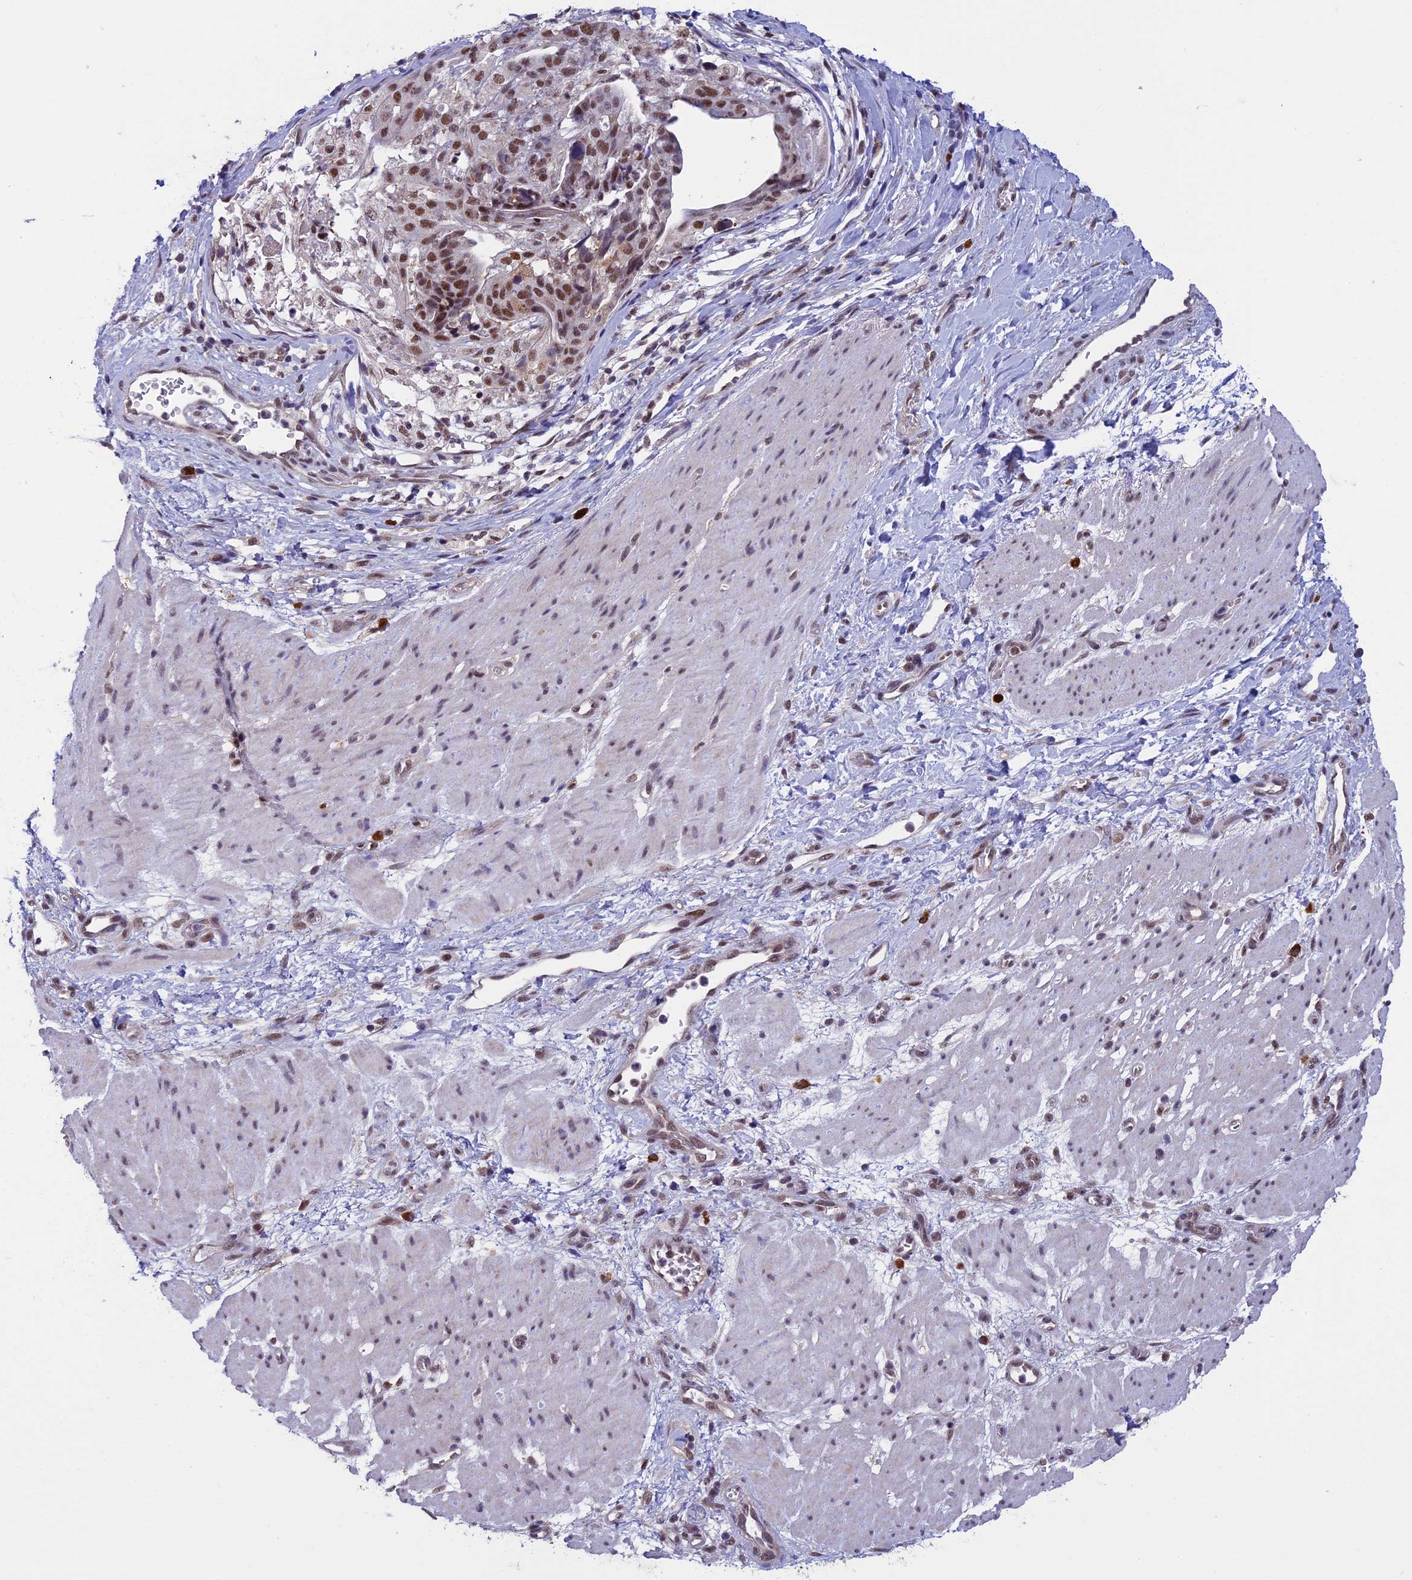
{"staining": {"intensity": "moderate", "quantity": ">75%", "location": "nuclear"}, "tissue": "stomach cancer", "cell_type": "Tumor cells", "image_type": "cancer", "snomed": [{"axis": "morphology", "description": "Adenocarcinoma, NOS"}, {"axis": "topography", "description": "Stomach"}], "caption": "The image demonstrates a brown stain indicating the presence of a protein in the nuclear of tumor cells in stomach cancer.", "gene": "RNF40", "patient": {"sex": "male", "age": 48}}